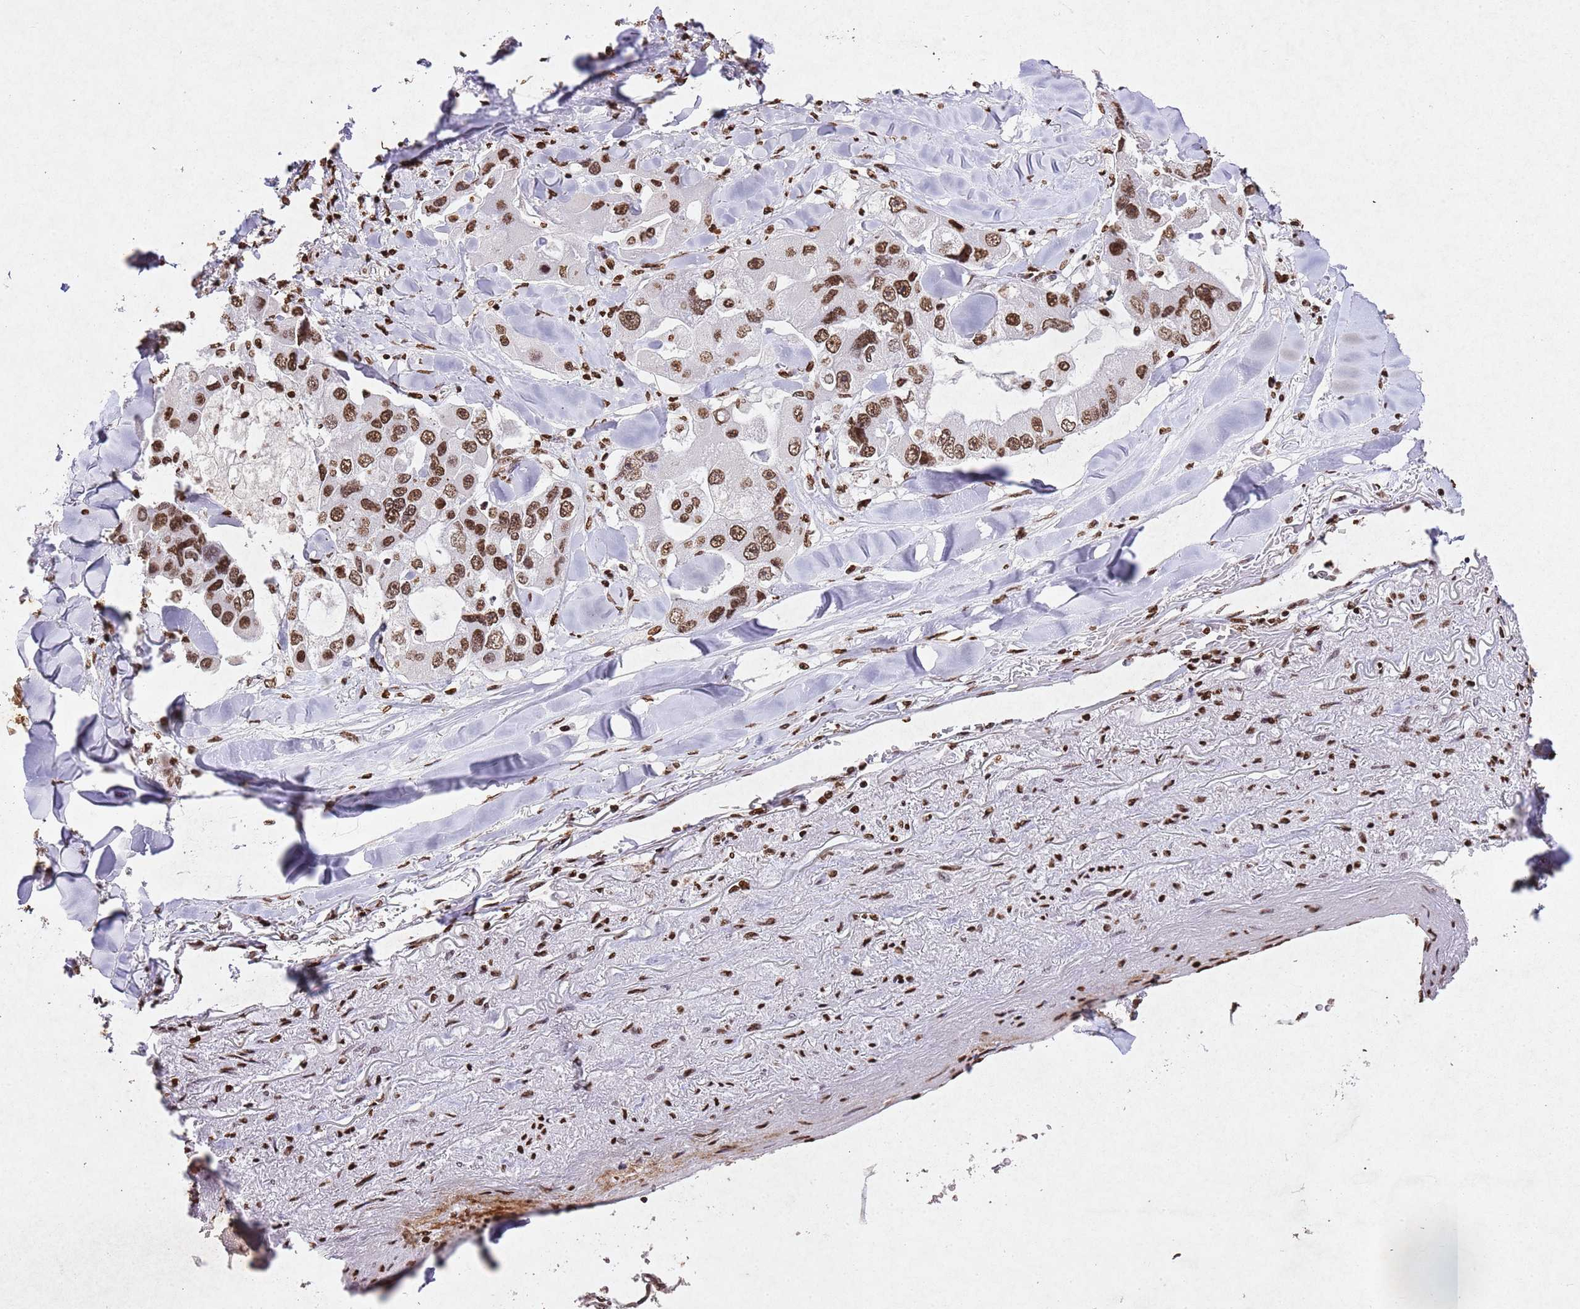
{"staining": {"intensity": "moderate", "quantity": ">75%", "location": "nuclear"}, "tissue": "lung cancer", "cell_type": "Tumor cells", "image_type": "cancer", "snomed": [{"axis": "morphology", "description": "Adenocarcinoma, NOS"}, {"axis": "topography", "description": "Lung"}], "caption": "A medium amount of moderate nuclear expression is appreciated in about >75% of tumor cells in lung cancer tissue.", "gene": "BMAL1", "patient": {"sex": "female", "age": 54}}